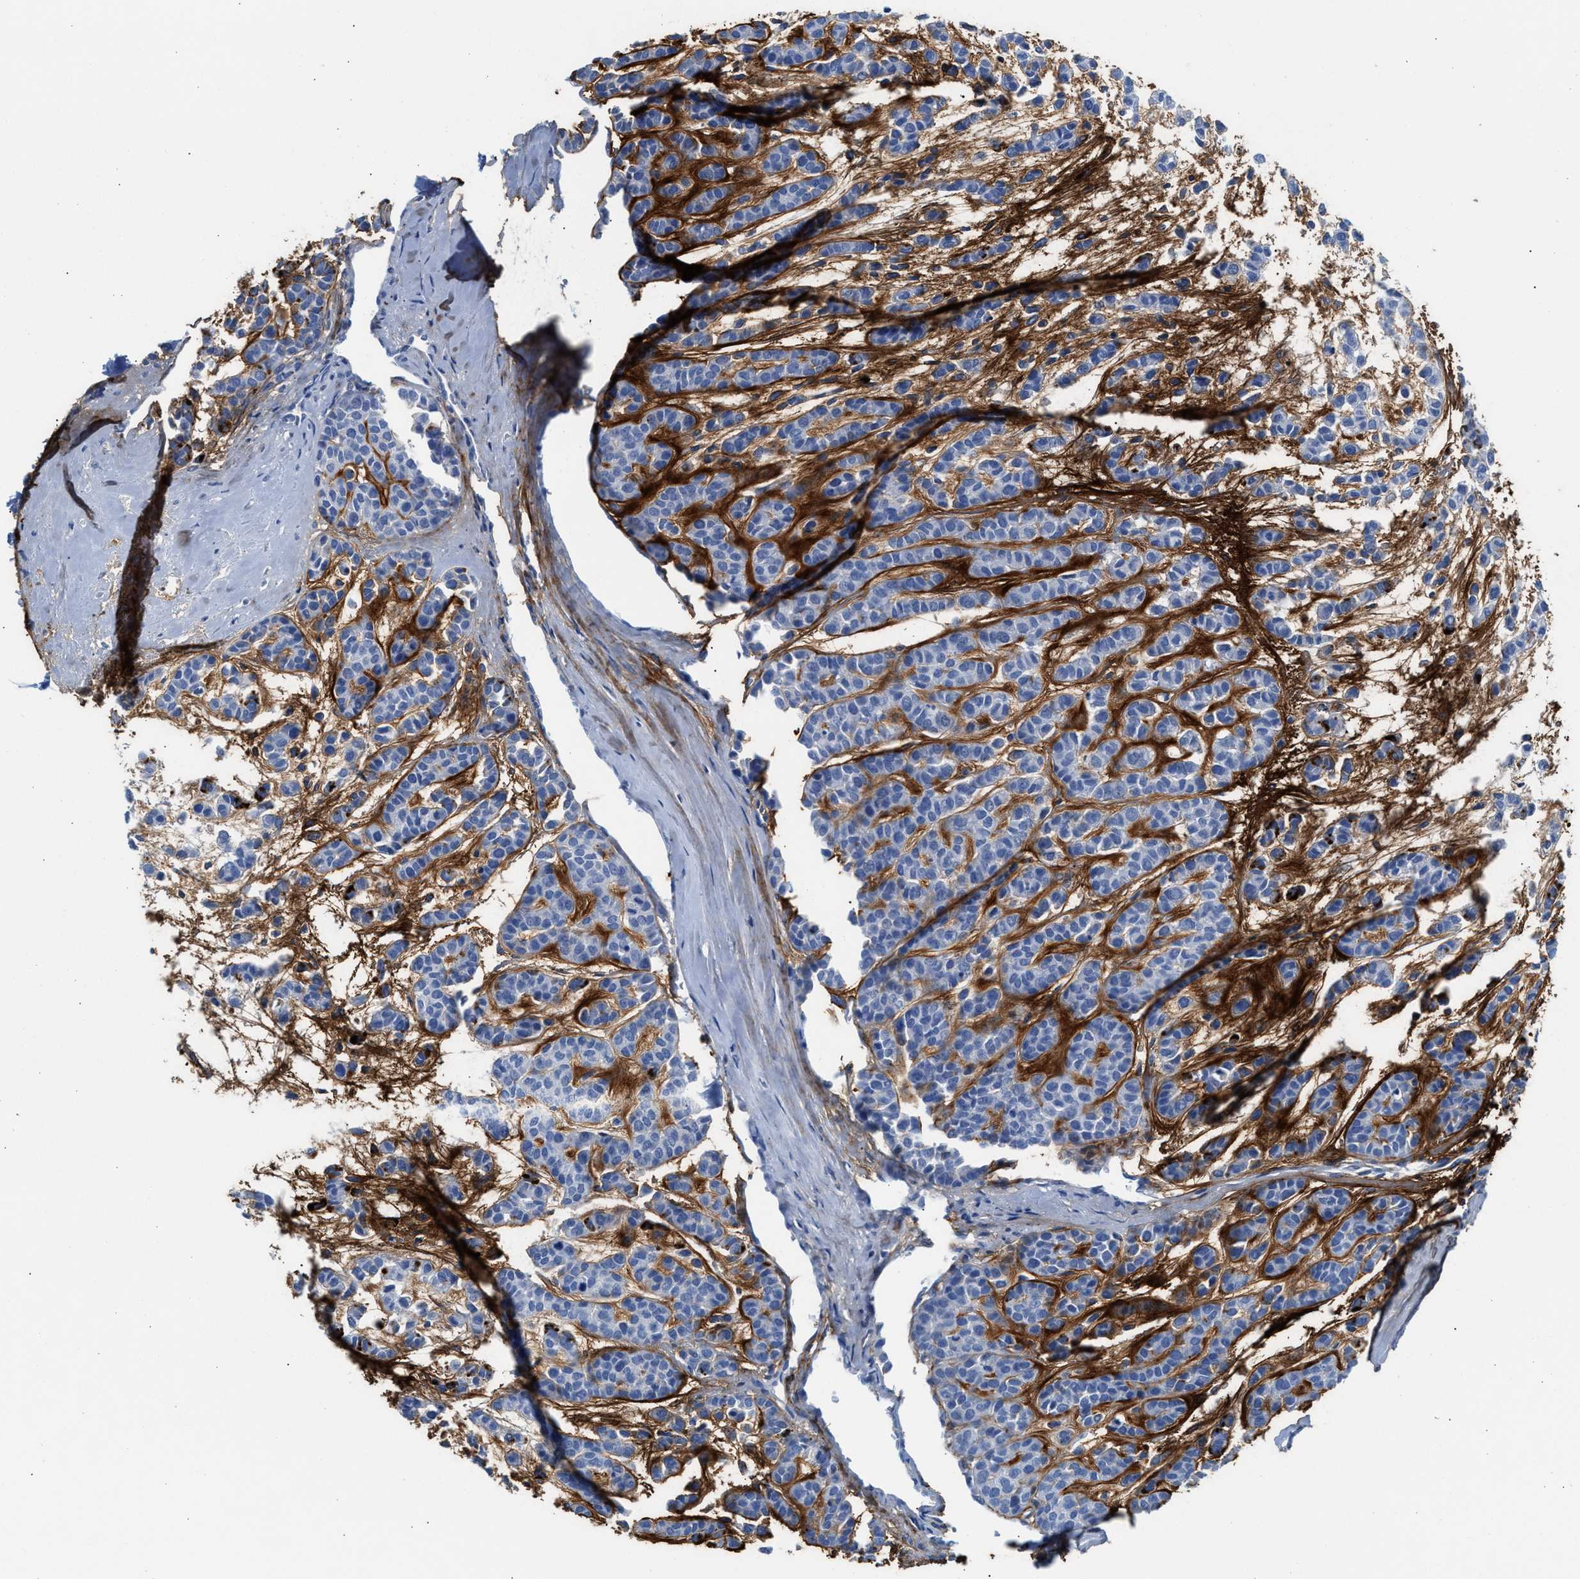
{"staining": {"intensity": "negative", "quantity": "none", "location": "none"}, "tissue": "head and neck cancer", "cell_type": "Tumor cells", "image_type": "cancer", "snomed": [{"axis": "morphology", "description": "Adenocarcinoma, NOS"}, {"axis": "morphology", "description": "Adenoma, NOS"}, {"axis": "topography", "description": "Head-Neck"}], "caption": "IHC photomicrograph of head and neck adenocarcinoma stained for a protein (brown), which reveals no staining in tumor cells.", "gene": "TNR", "patient": {"sex": "female", "age": 55}}